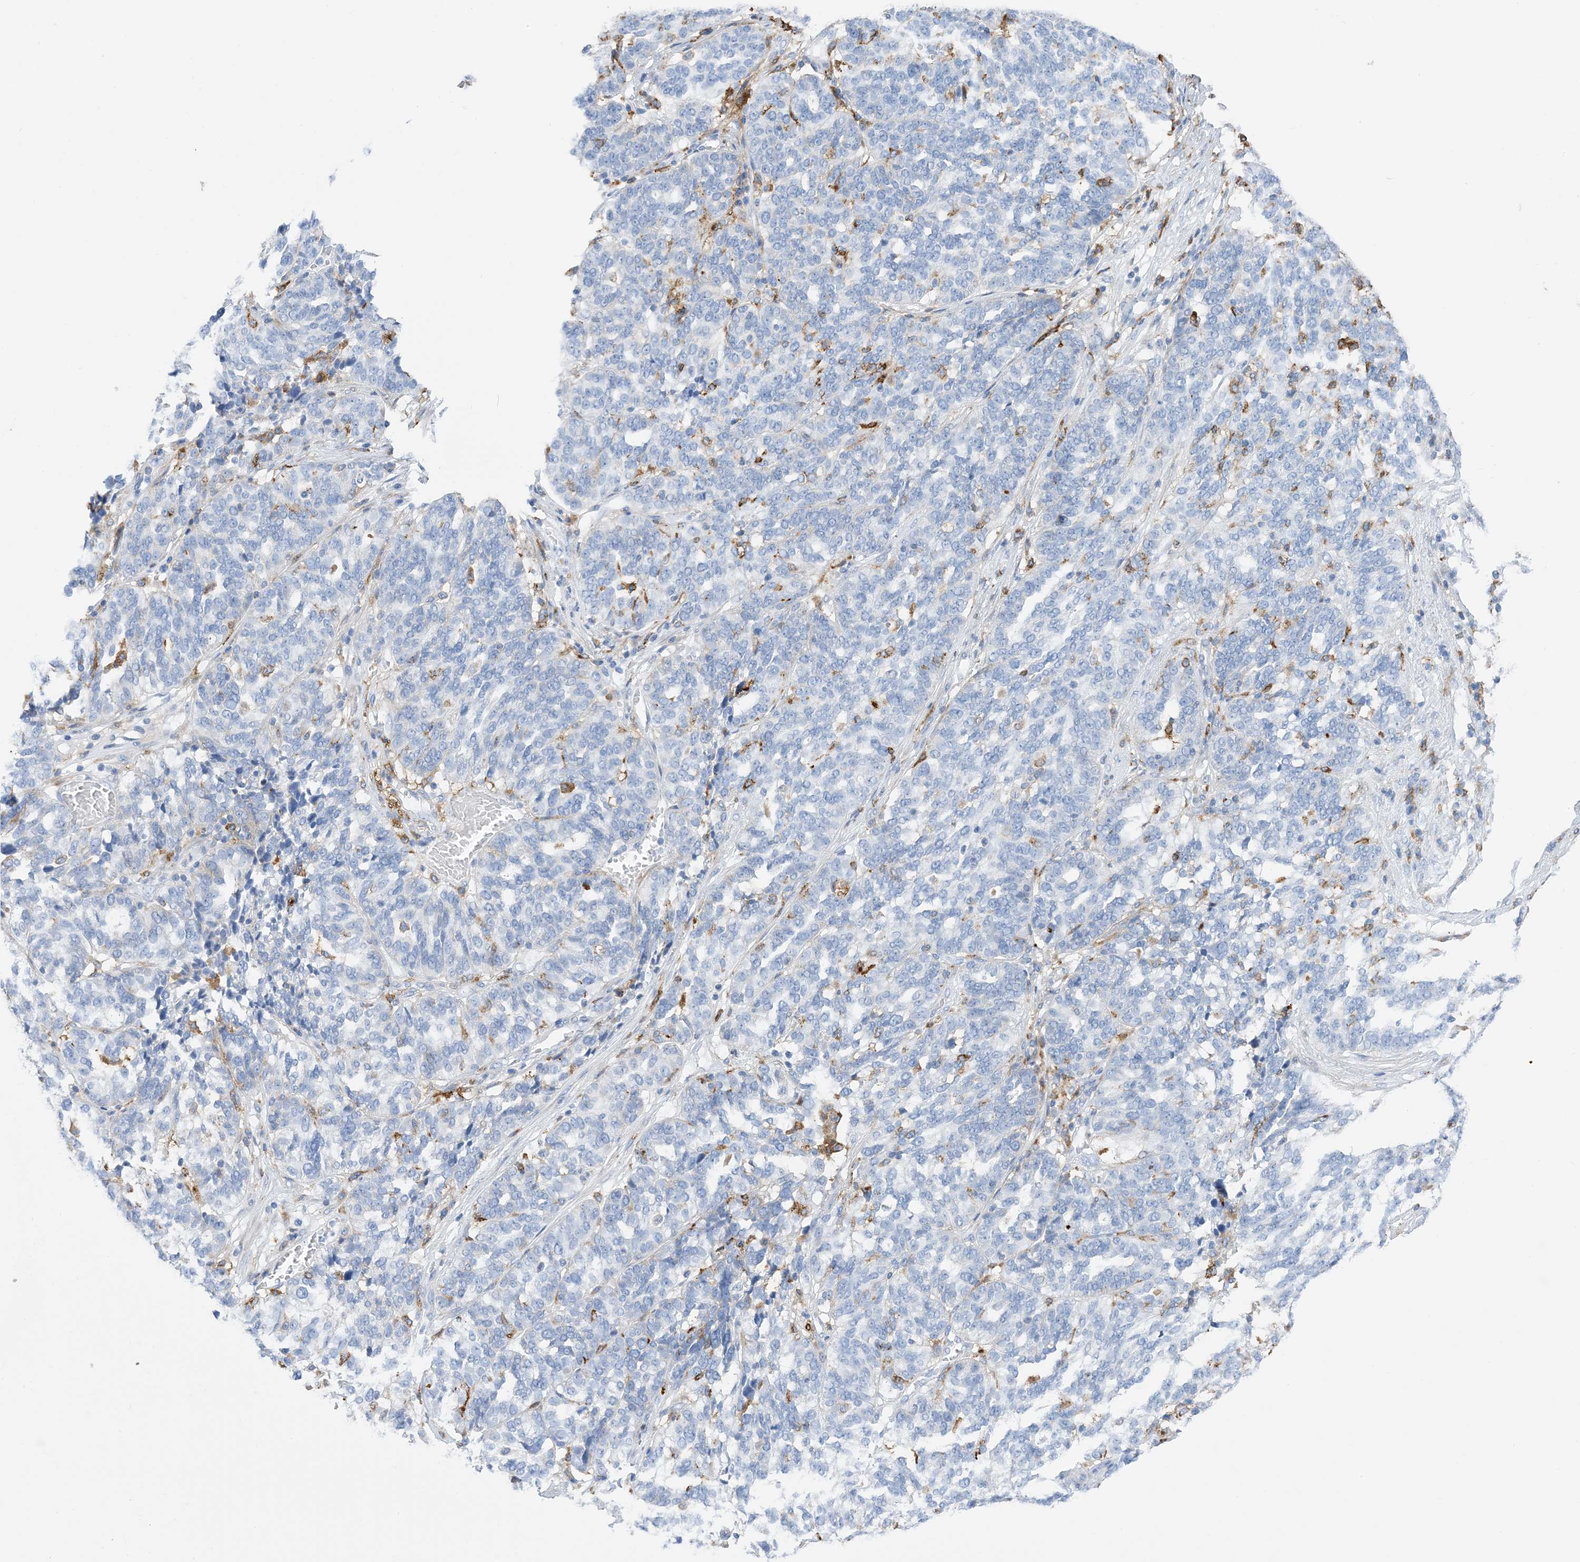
{"staining": {"intensity": "negative", "quantity": "none", "location": "none"}, "tissue": "ovarian cancer", "cell_type": "Tumor cells", "image_type": "cancer", "snomed": [{"axis": "morphology", "description": "Cystadenocarcinoma, serous, NOS"}, {"axis": "topography", "description": "Ovary"}], "caption": "Tumor cells show no significant protein staining in serous cystadenocarcinoma (ovarian).", "gene": "DPH3", "patient": {"sex": "female", "age": 59}}